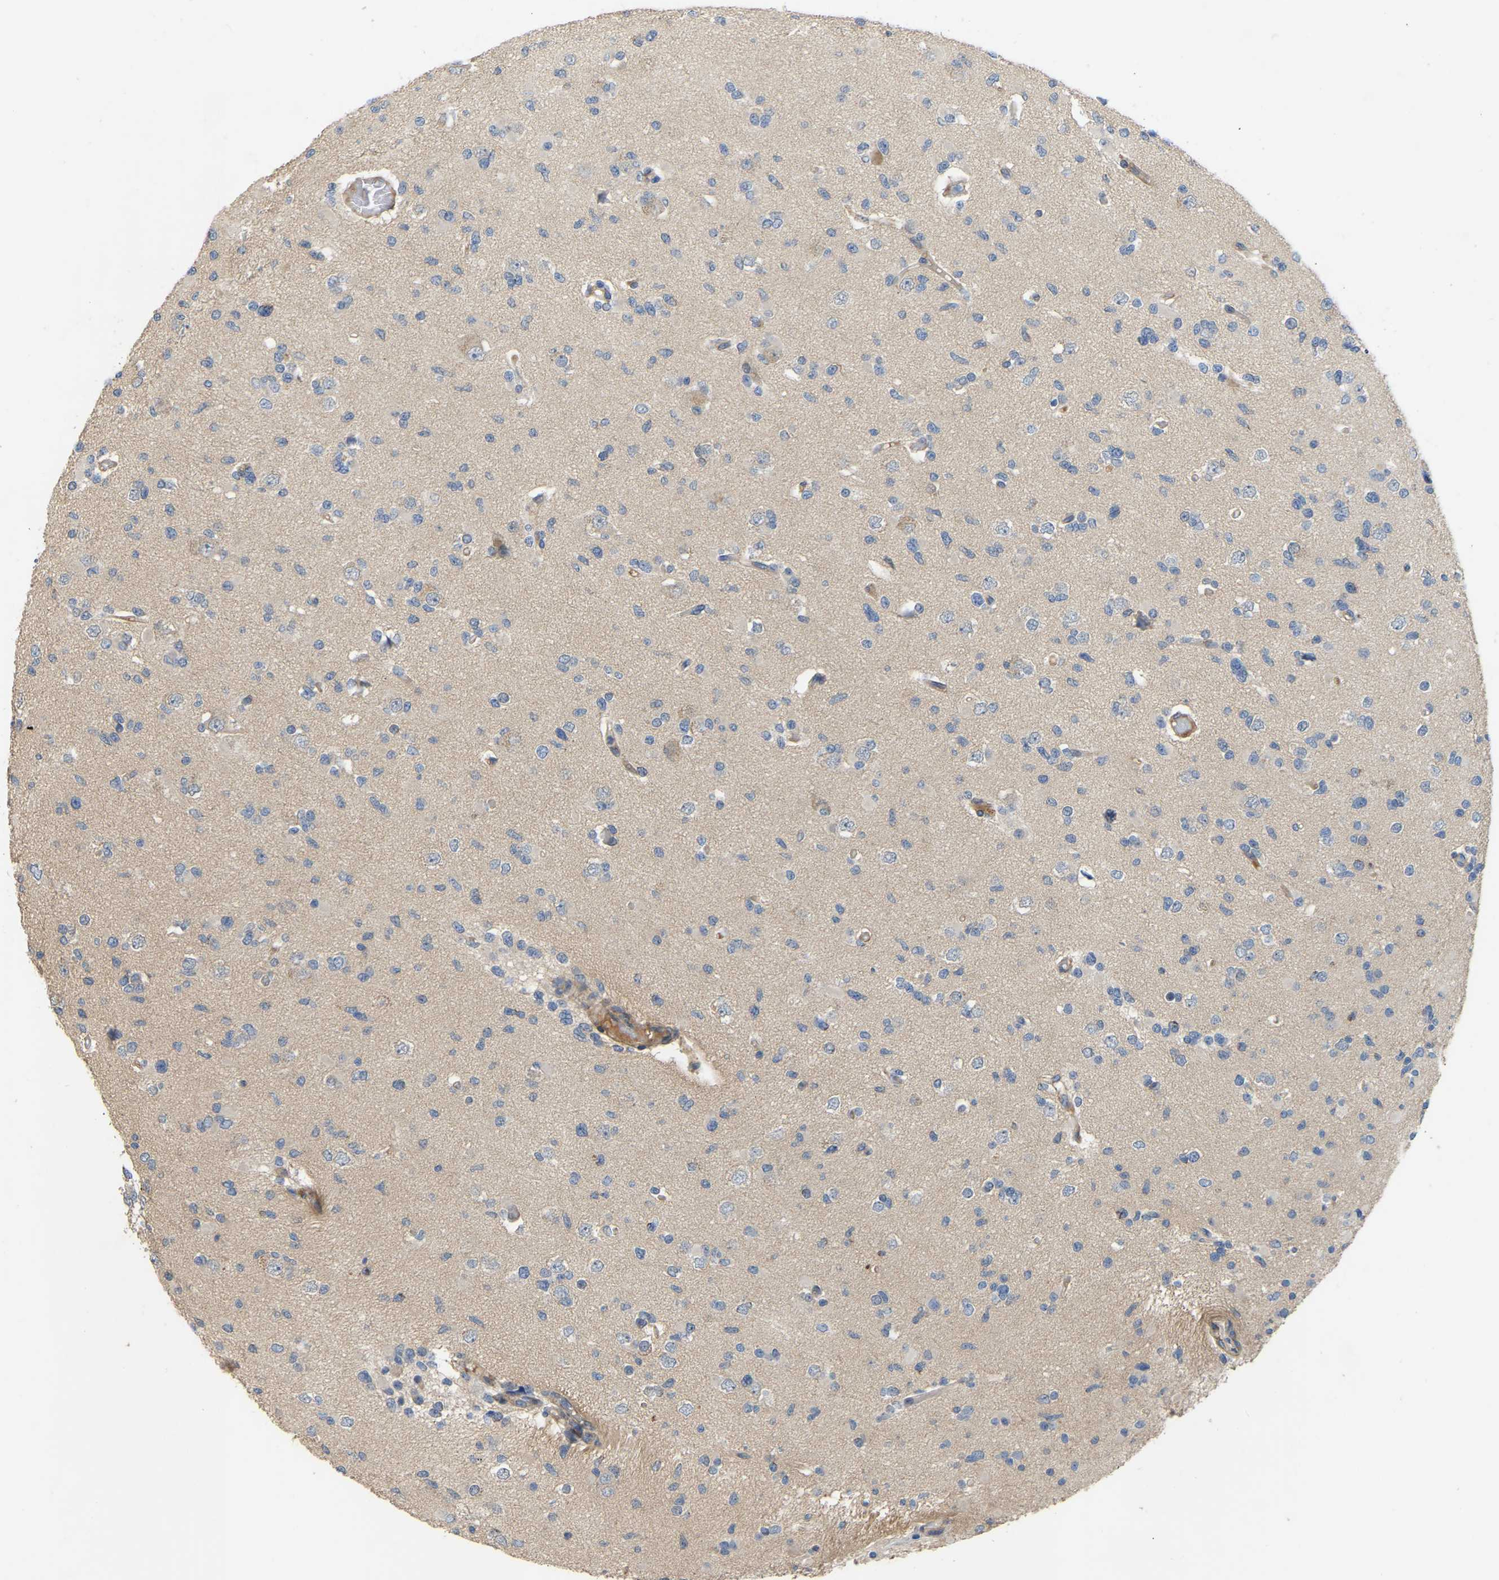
{"staining": {"intensity": "negative", "quantity": "none", "location": "none"}, "tissue": "glioma", "cell_type": "Tumor cells", "image_type": "cancer", "snomed": [{"axis": "morphology", "description": "Glioma, malignant, Low grade"}, {"axis": "topography", "description": "Brain"}], "caption": "An image of human glioma is negative for staining in tumor cells.", "gene": "HIGD2B", "patient": {"sex": "female", "age": 22}}